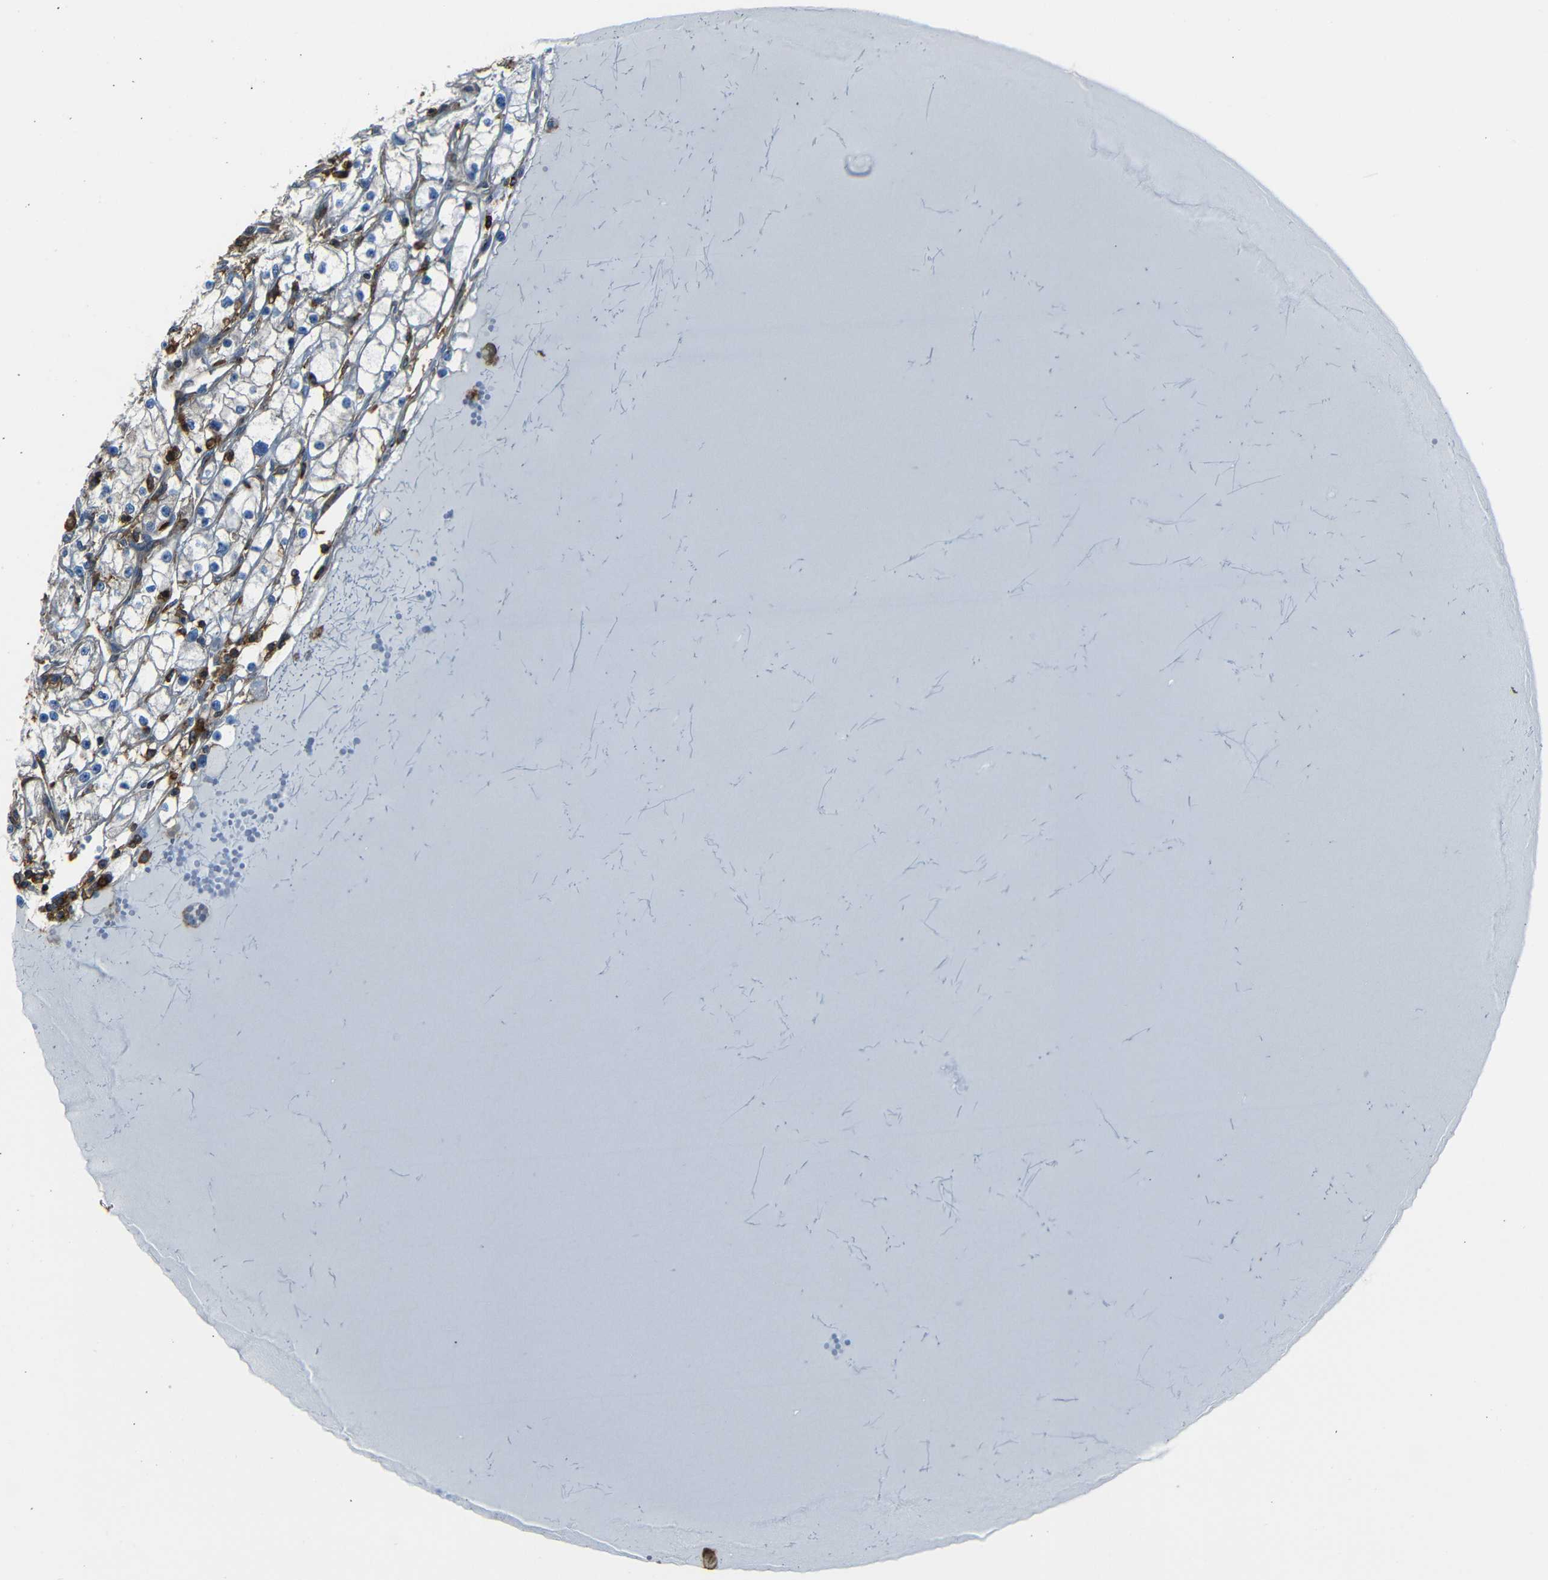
{"staining": {"intensity": "negative", "quantity": "none", "location": "none"}, "tissue": "renal cancer", "cell_type": "Tumor cells", "image_type": "cancer", "snomed": [{"axis": "morphology", "description": "Adenocarcinoma, NOS"}, {"axis": "topography", "description": "Kidney"}], "caption": "Human renal cancer stained for a protein using immunohistochemistry shows no positivity in tumor cells.", "gene": "ADGRE5", "patient": {"sex": "male", "age": 56}}